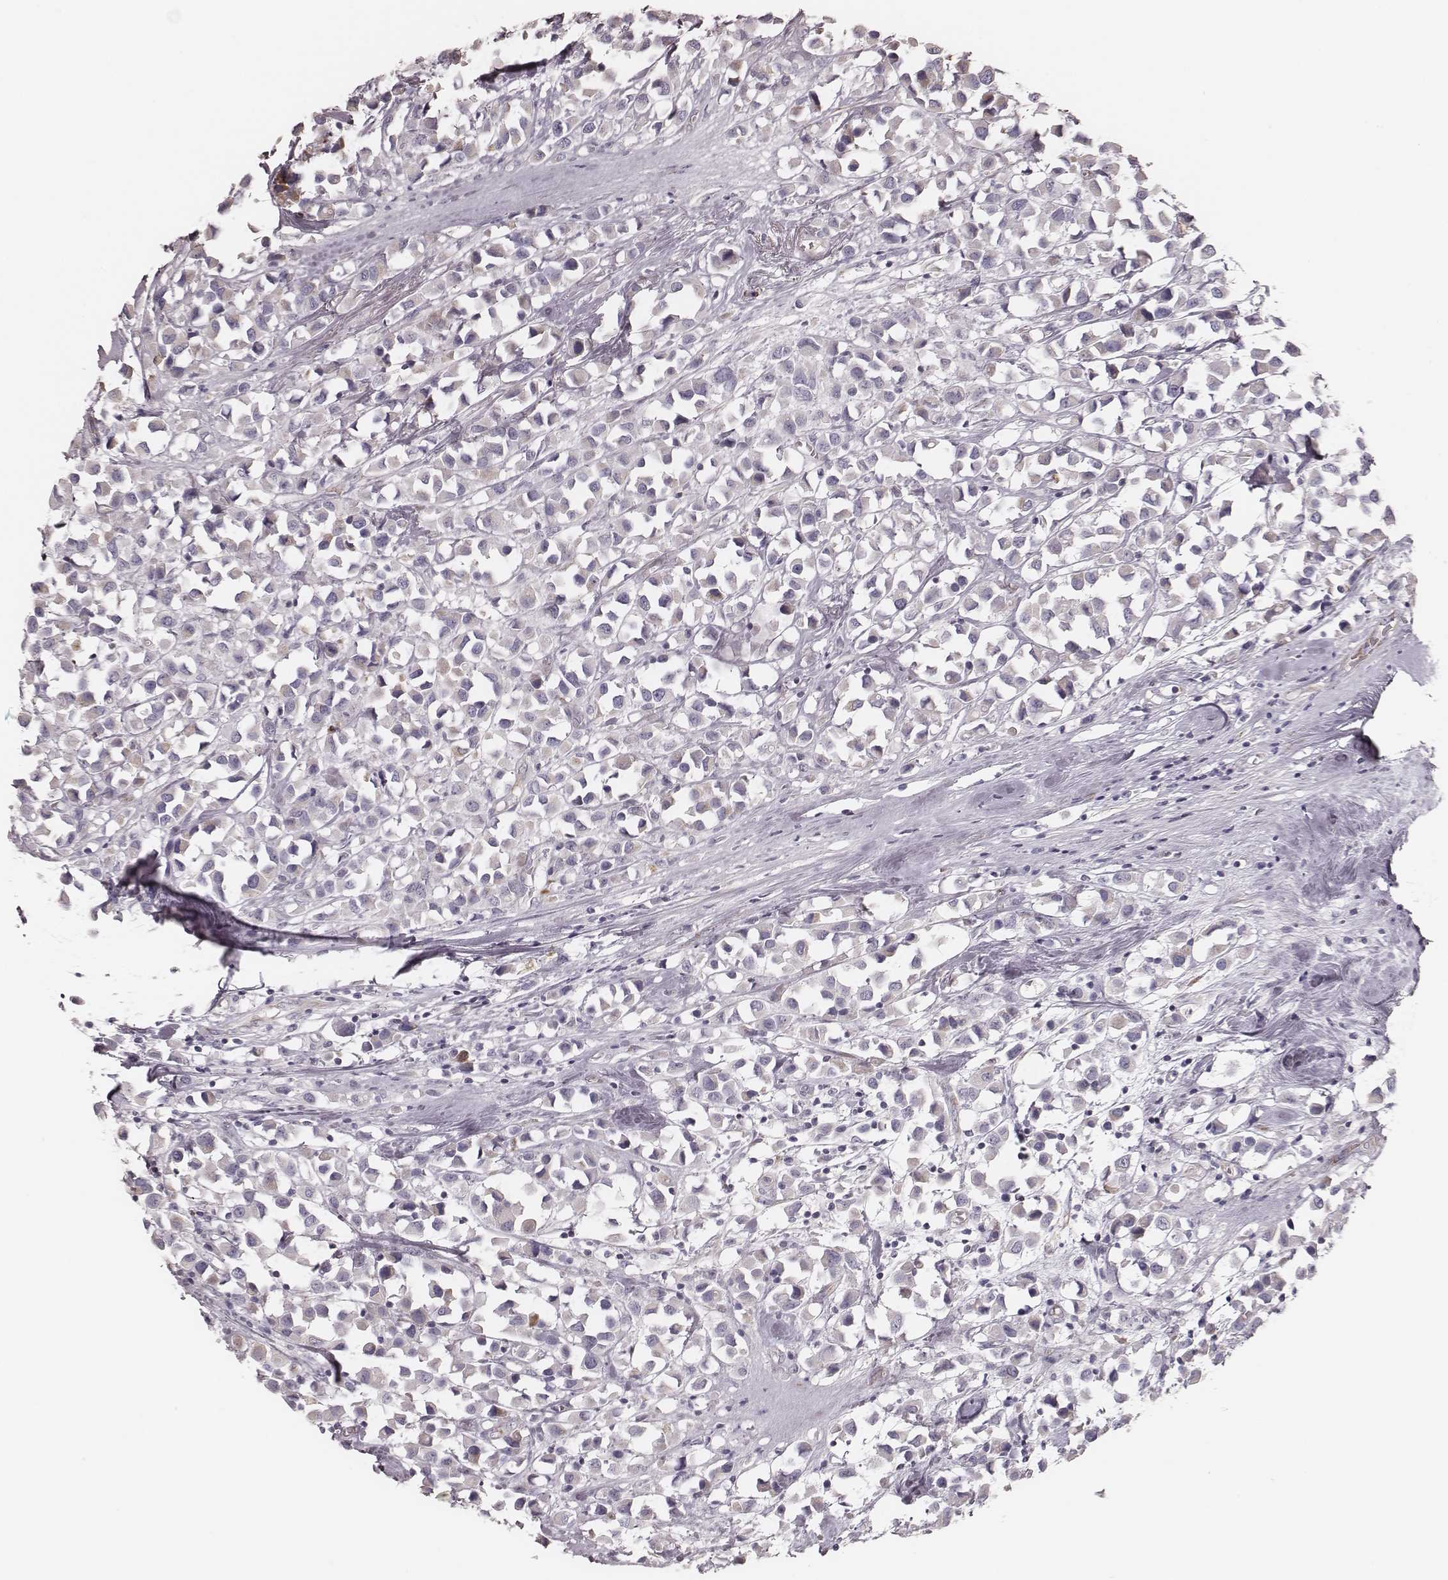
{"staining": {"intensity": "negative", "quantity": "none", "location": "none"}, "tissue": "breast cancer", "cell_type": "Tumor cells", "image_type": "cancer", "snomed": [{"axis": "morphology", "description": "Duct carcinoma"}, {"axis": "topography", "description": "Breast"}], "caption": "Image shows no protein staining in tumor cells of infiltrating ductal carcinoma (breast) tissue.", "gene": "KIF5C", "patient": {"sex": "female", "age": 61}}